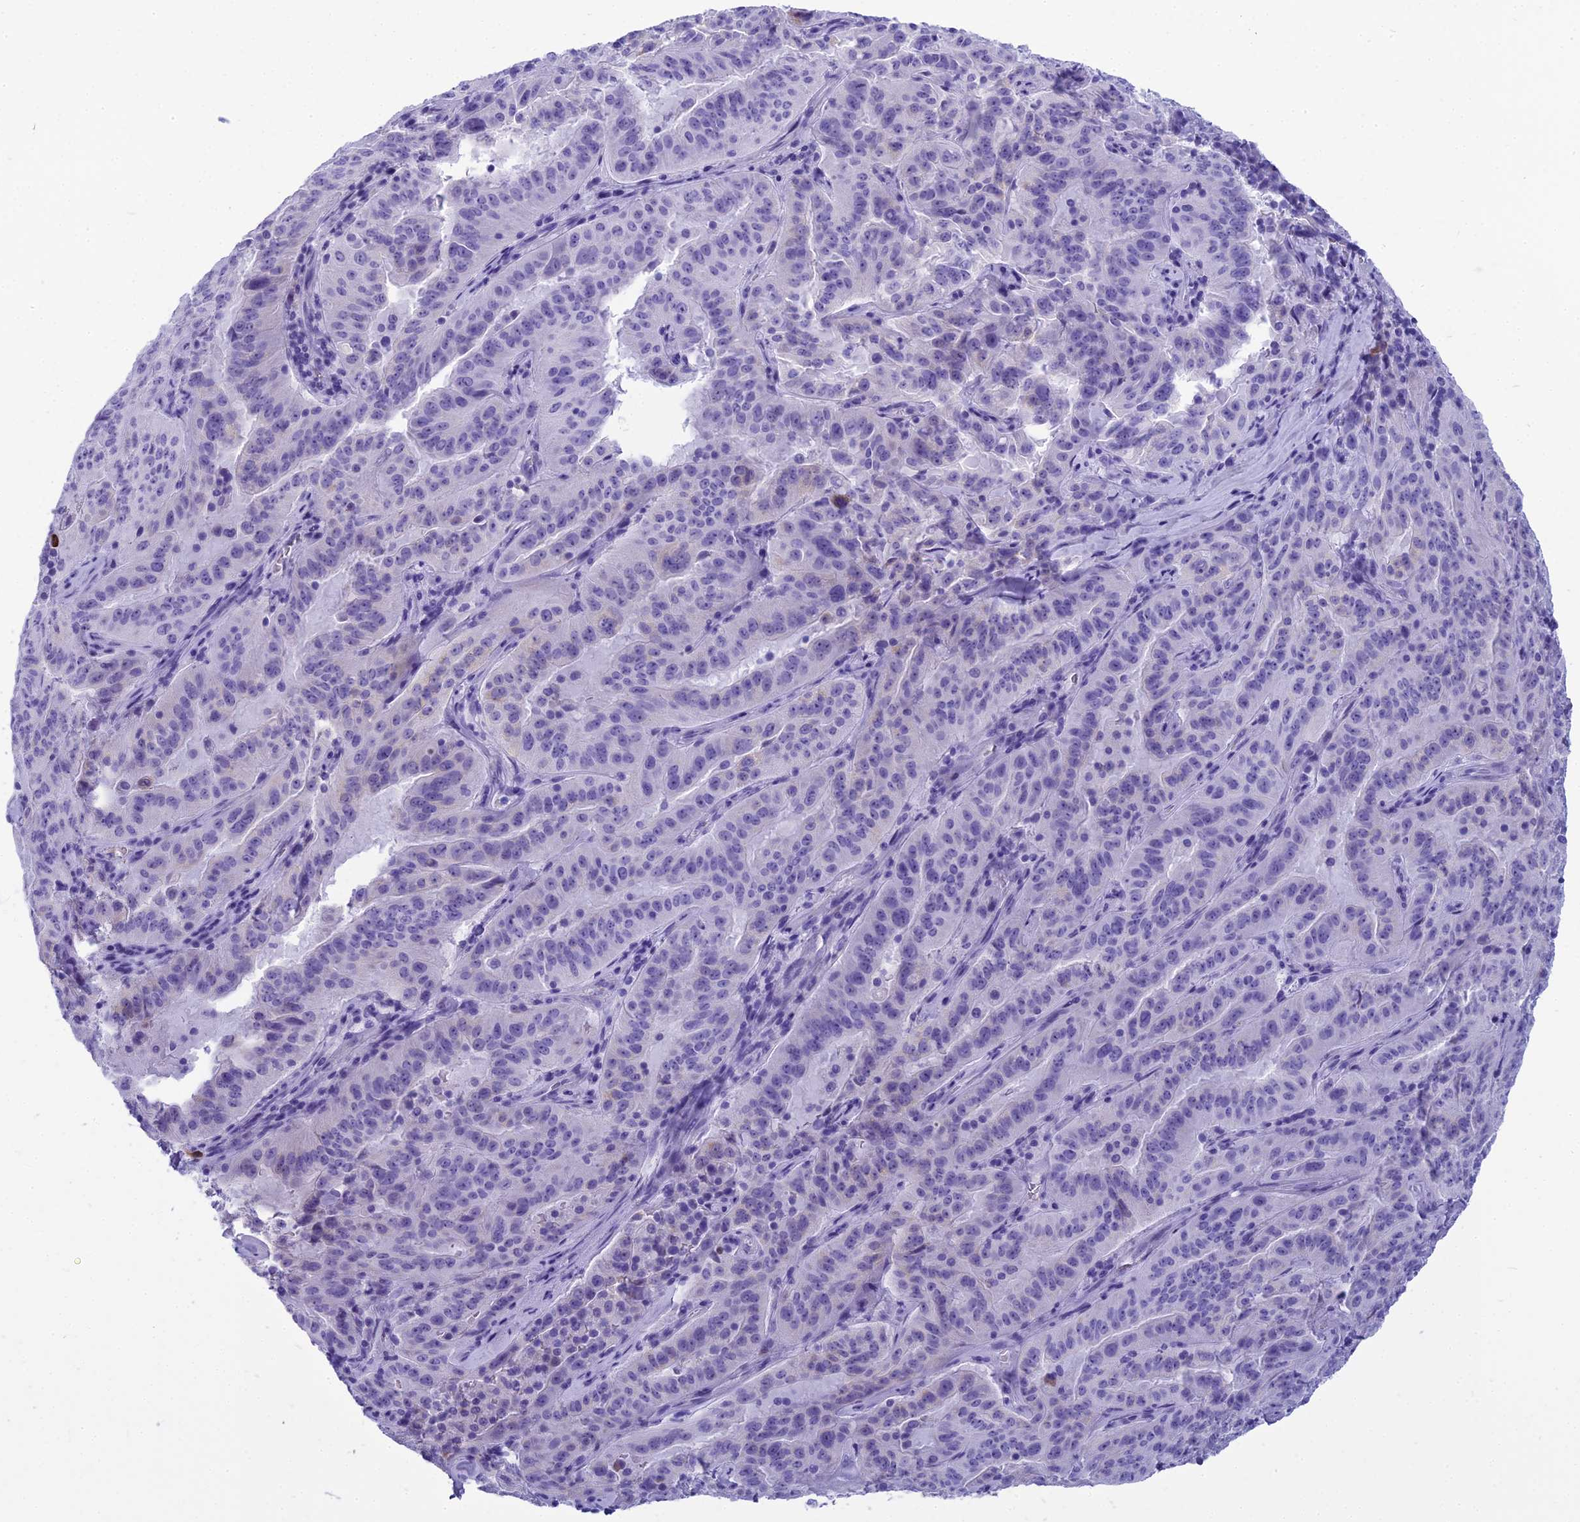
{"staining": {"intensity": "negative", "quantity": "none", "location": "none"}, "tissue": "pancreatic cancer", "cell_type": "Tumor cells", "image_type": "cancer", "snomed": [{"axis": "morphology", "description": "Adenocarcinoma, NOS"}, {"axis": "topography", "description": "Pancreas"}], "caption": "There is no significant expression in tumor cells of pancreatic cancer (adenocarcinoma).", "gene": "KCTD14", "patient": {"sex": "male", "age": 63}}